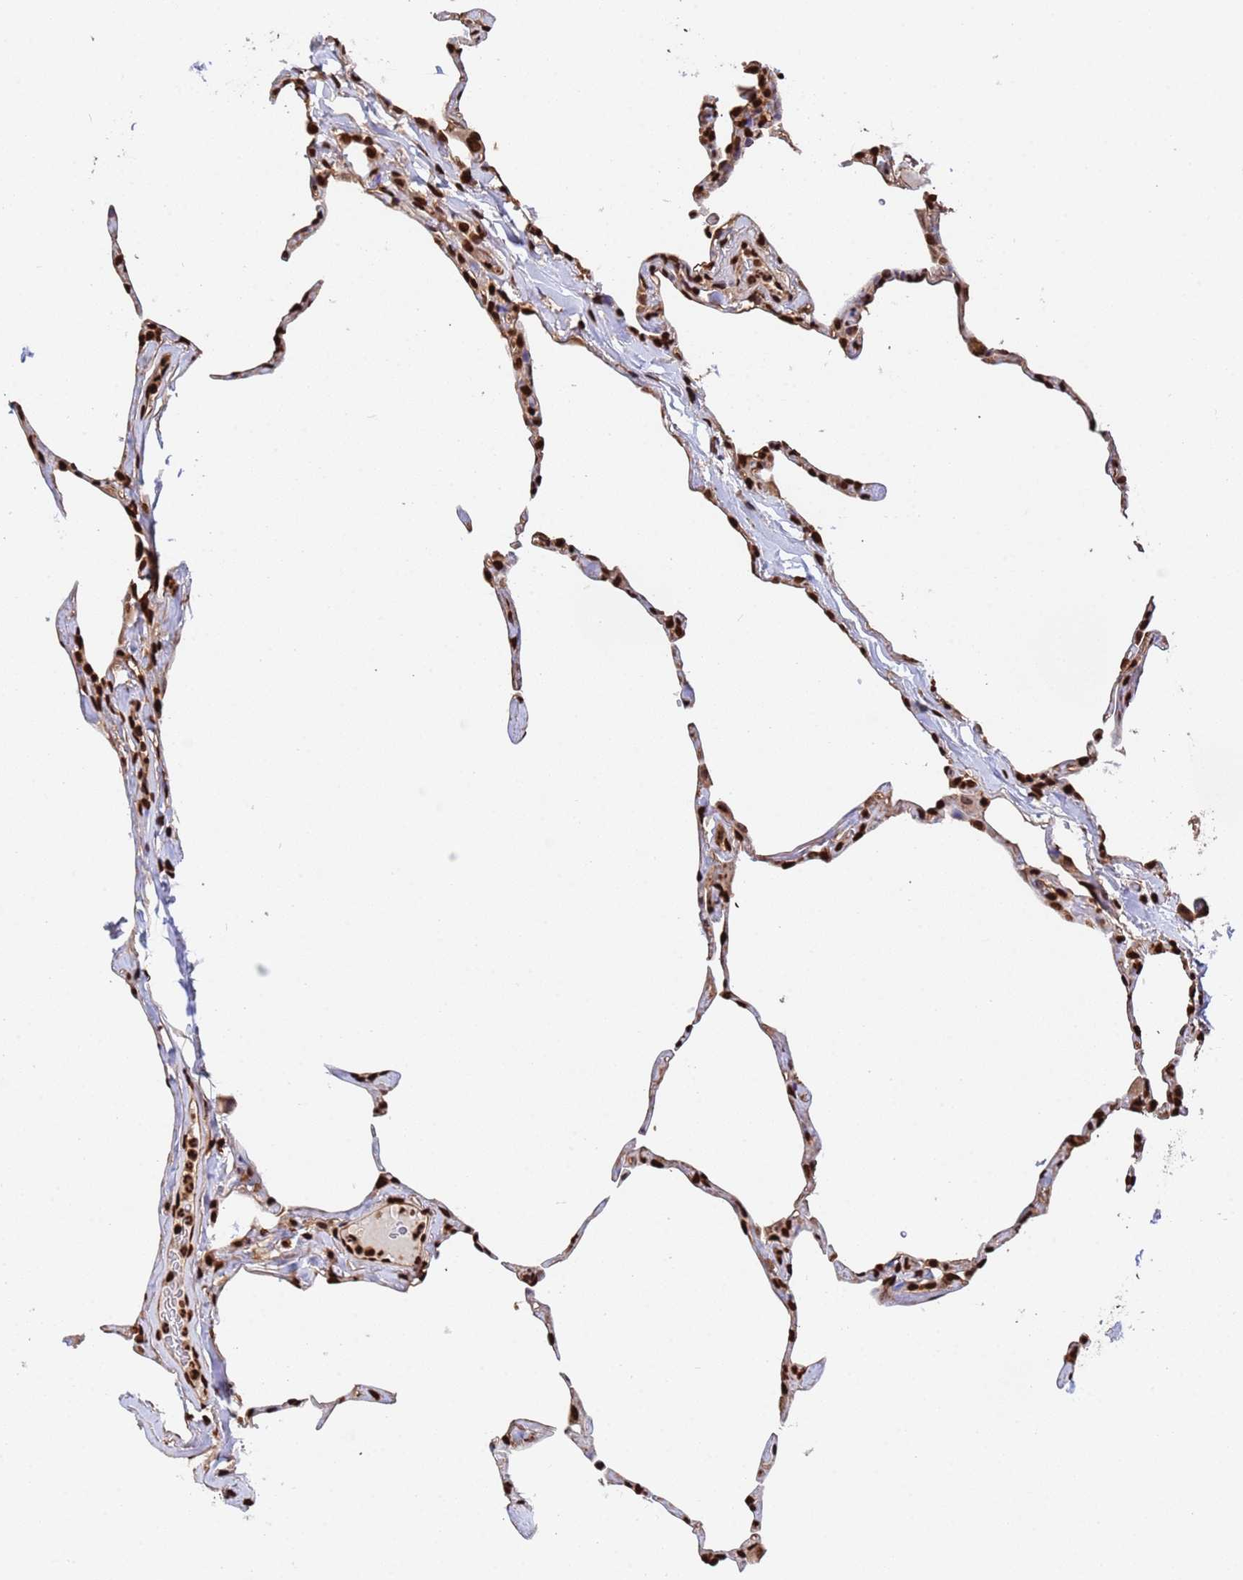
{"staining": {"intensity": "strong", "quantity": "<25%", "location": "nuclear"}, "tissue": "lung", "cell_type": "Alveolar cells", "image_type": "normal", "snomed": [{"axis": "morphology", "description": "Normal tissue, NOS"}, {"axis": "topography", "description": "Lung"}], "caption": "This image reveals unremarkable lung stained with immunohistochemistry (IHC) to label a protein in brown. The nuclear of alveolar cells show strong positivity for the protein. Nuclei are counter-stained blue.", "gene": "SUMO2", "patient": {"sex": "male", "age": 65}}